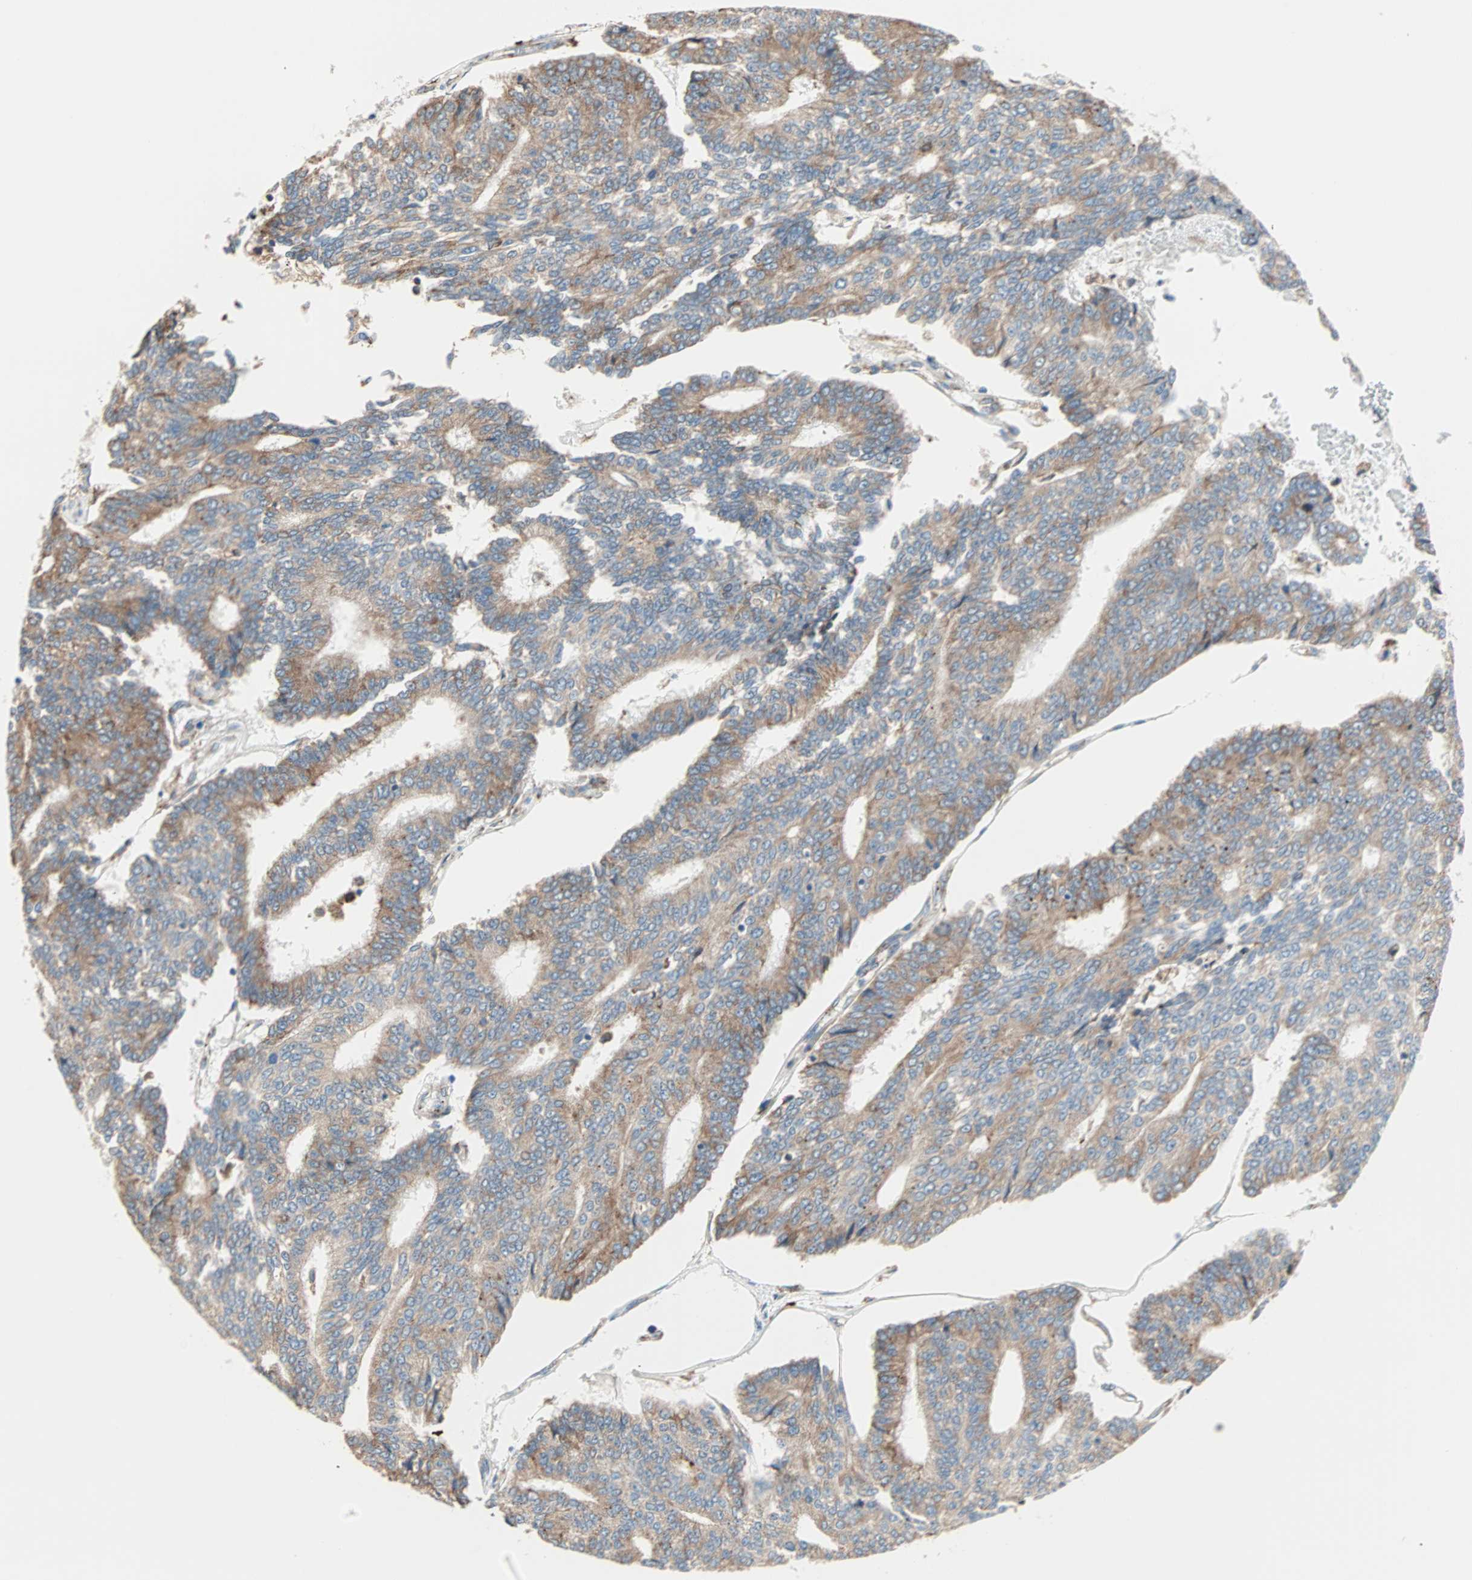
{"staining": {"intensity": "moderate", "quantity": ">75%", "location": "cytoplasmic/membranous"}, "tissue": "prostate cancer", "cell_type": "Tumor cells", "image_type": "cancer", "snomed": [{"axis": "morphology", "description": "Adenocarcinoma, High grade"}, {"axis": "topography", "description": "Prostate"}], "caption": "DAB immunohistochemical staining of prostate cancer displays moderate cytoplasmic/membranous protein expression in approximately >75% of tumor cells. The staining was performed using DAB, with brown indicating positive protein expression. Nuclei are stained blue with hematoxylin.", "gene": "PLCXD1", "patient": {"sex": "male", "age": 55}}